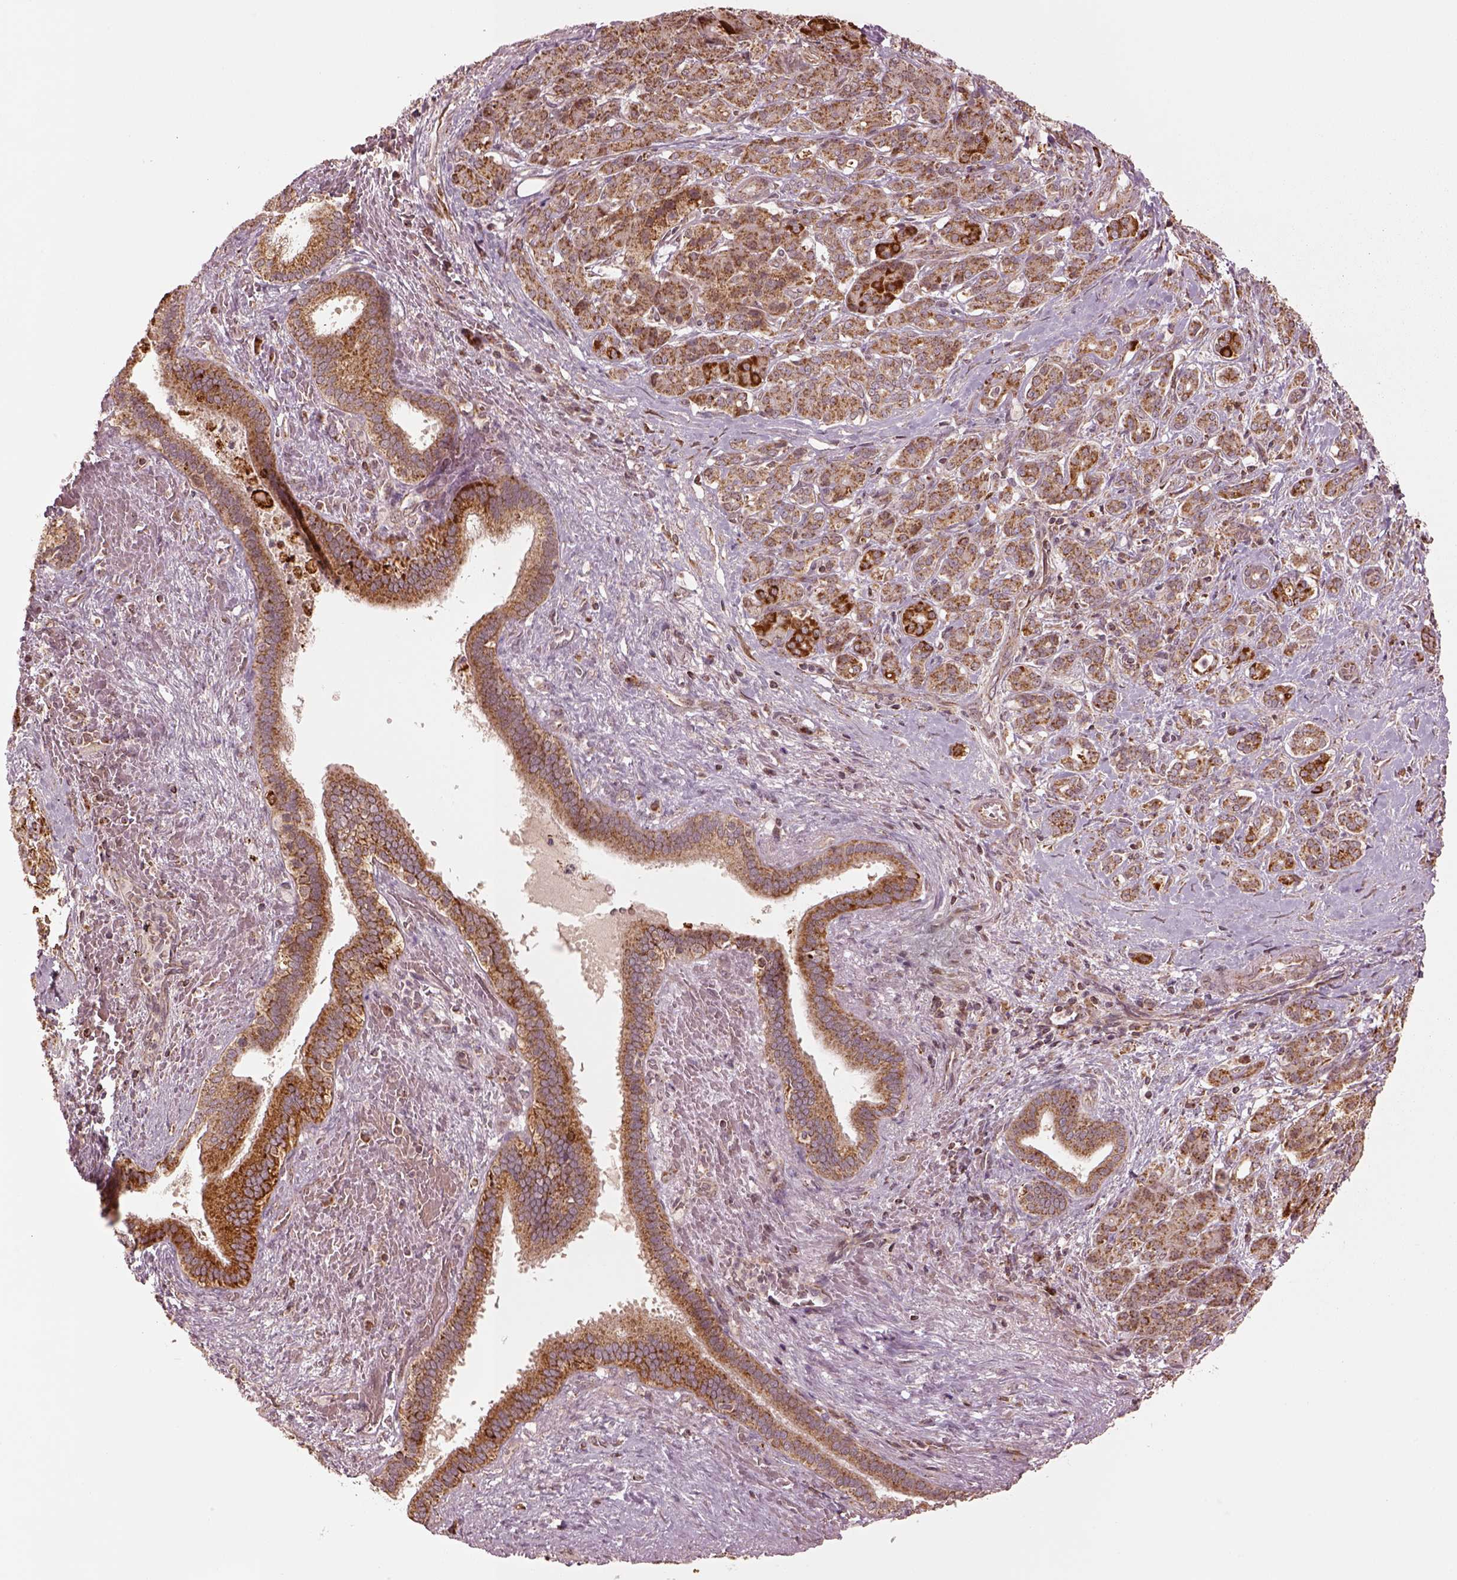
{"staining": {"intensity": "moderate", "quantity": ">75%", "location": "cytoplasmic/membranous"}, "tissue": "pancreatic cancer", "cell_type": "Tumor cells", "image_type": "cancer", "snomed": [{"axis": "morphology", "description": "Normal tissue, NOS"}, {"axis": "morphology", "description": "Inflammation, NOS"}, {"axis": "morphology", "description": "Adenocarcinoma, NOS"}, {"axis": "topography", "description": "Pancreas"}], "caption": "Immunohistochemical staining of human adenocarcinoma (pancreatic) demonstrates medium levels of moderate cytoplasmic/membranous expression in about >75% of tumor cells.", "gene": "SEL1L3", "patient": {"sex": "male", "age": 57}}